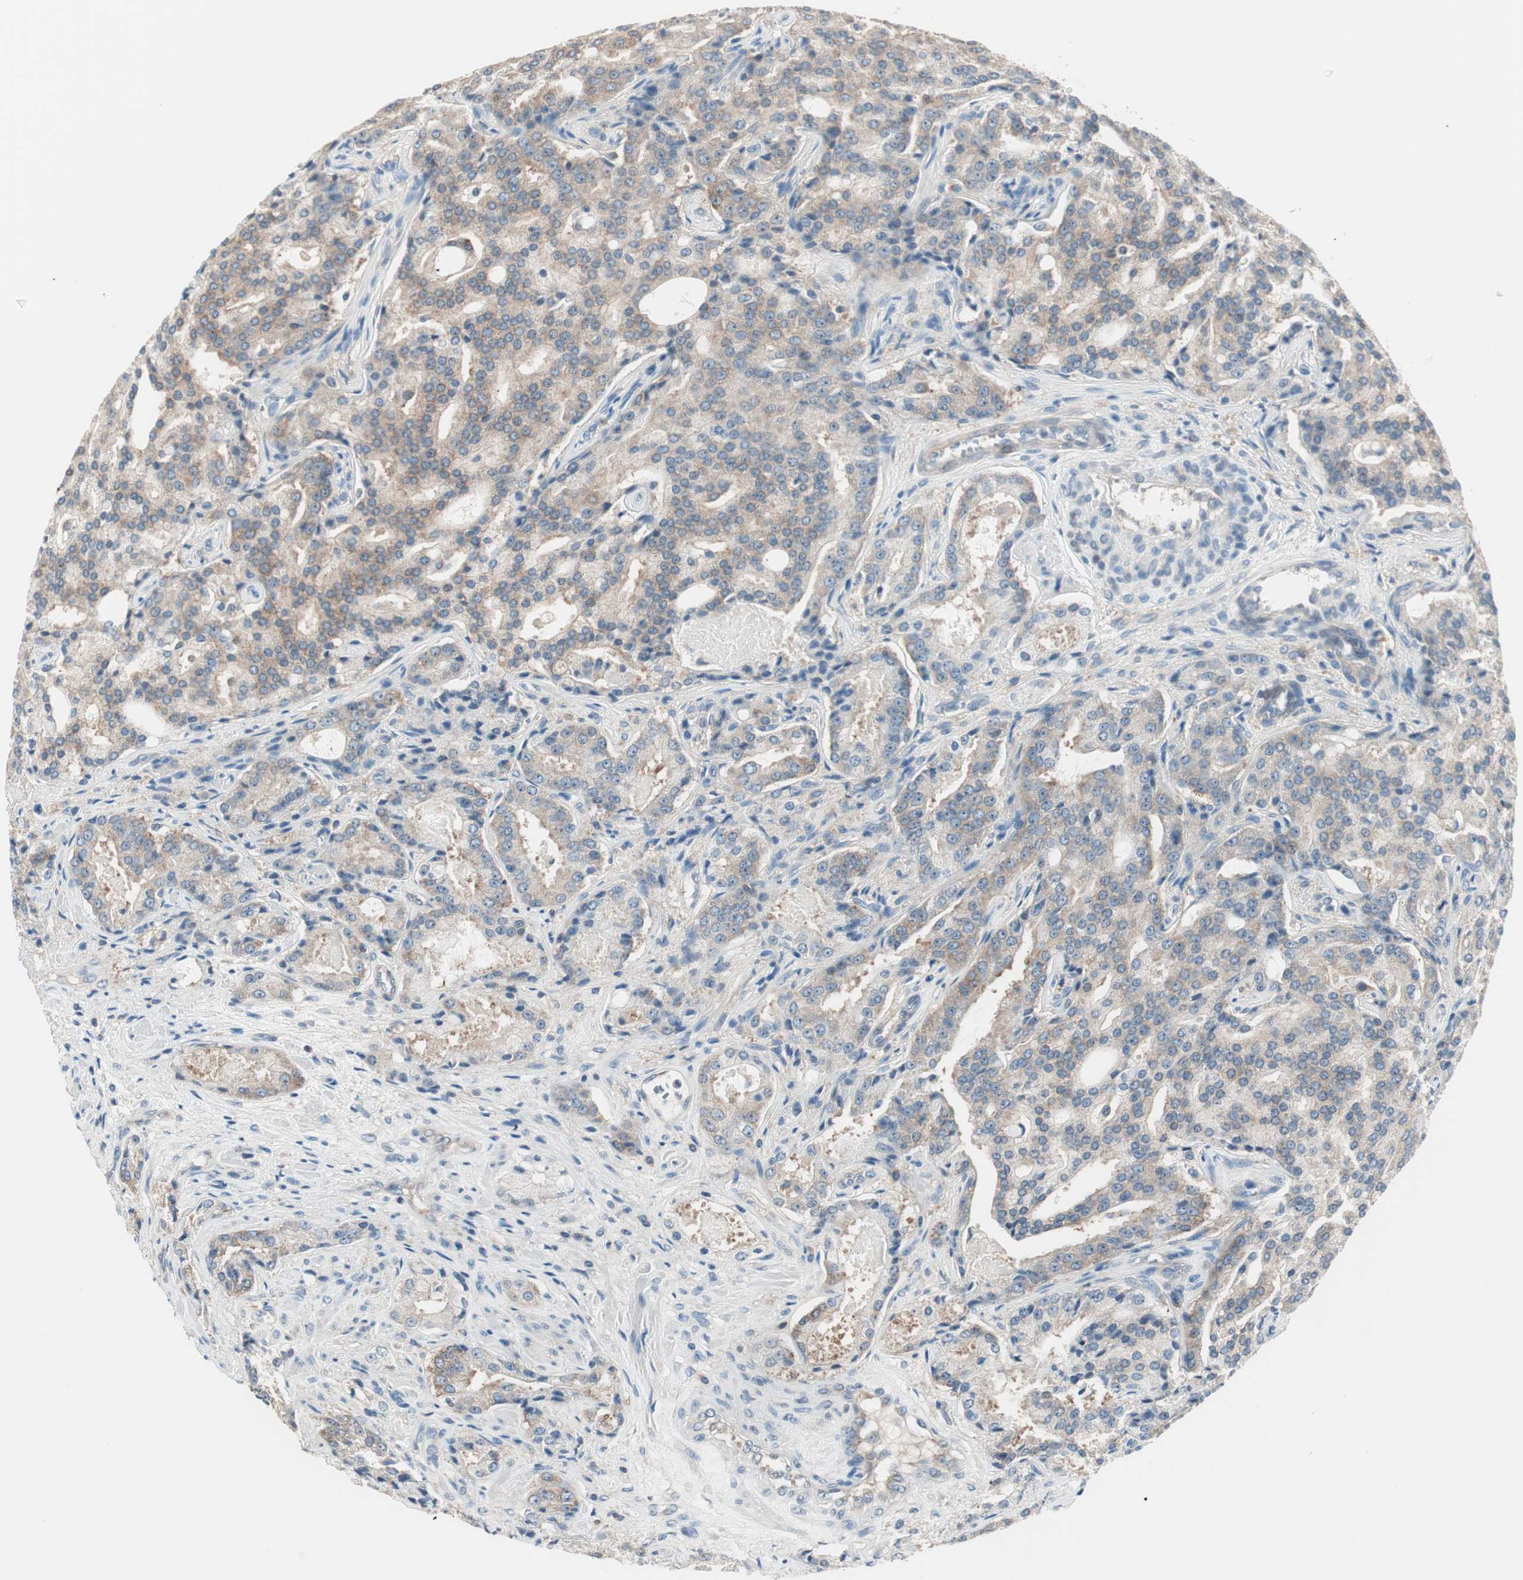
{"staining": {"intensity": "weak", "quantity": ">75%", "location": "cytoplasmic/membranous"}, "tissue": "prostate cancer", "cell_type": "Tumor cells", "image_type": "cancer", "snomed": [{"axis": "morphology", "description": "Adenocarcinoma, High grade"}, {"axis": "topography", "description": "Prostate"}], "caption": "Tumor cells exhibit weak cytoplasmic/membranous expression in about >75% of cells in prostate cancer (adenocarcinoma (high-grade)). The staining was performed using DAB (3,3'-diaminobenzidine), with brown indicating positive protein expression. Nuclei are stained blue with hematoxylin.", "gene": "RAD54B", "patient": {"sex": "male", "age": 72}}